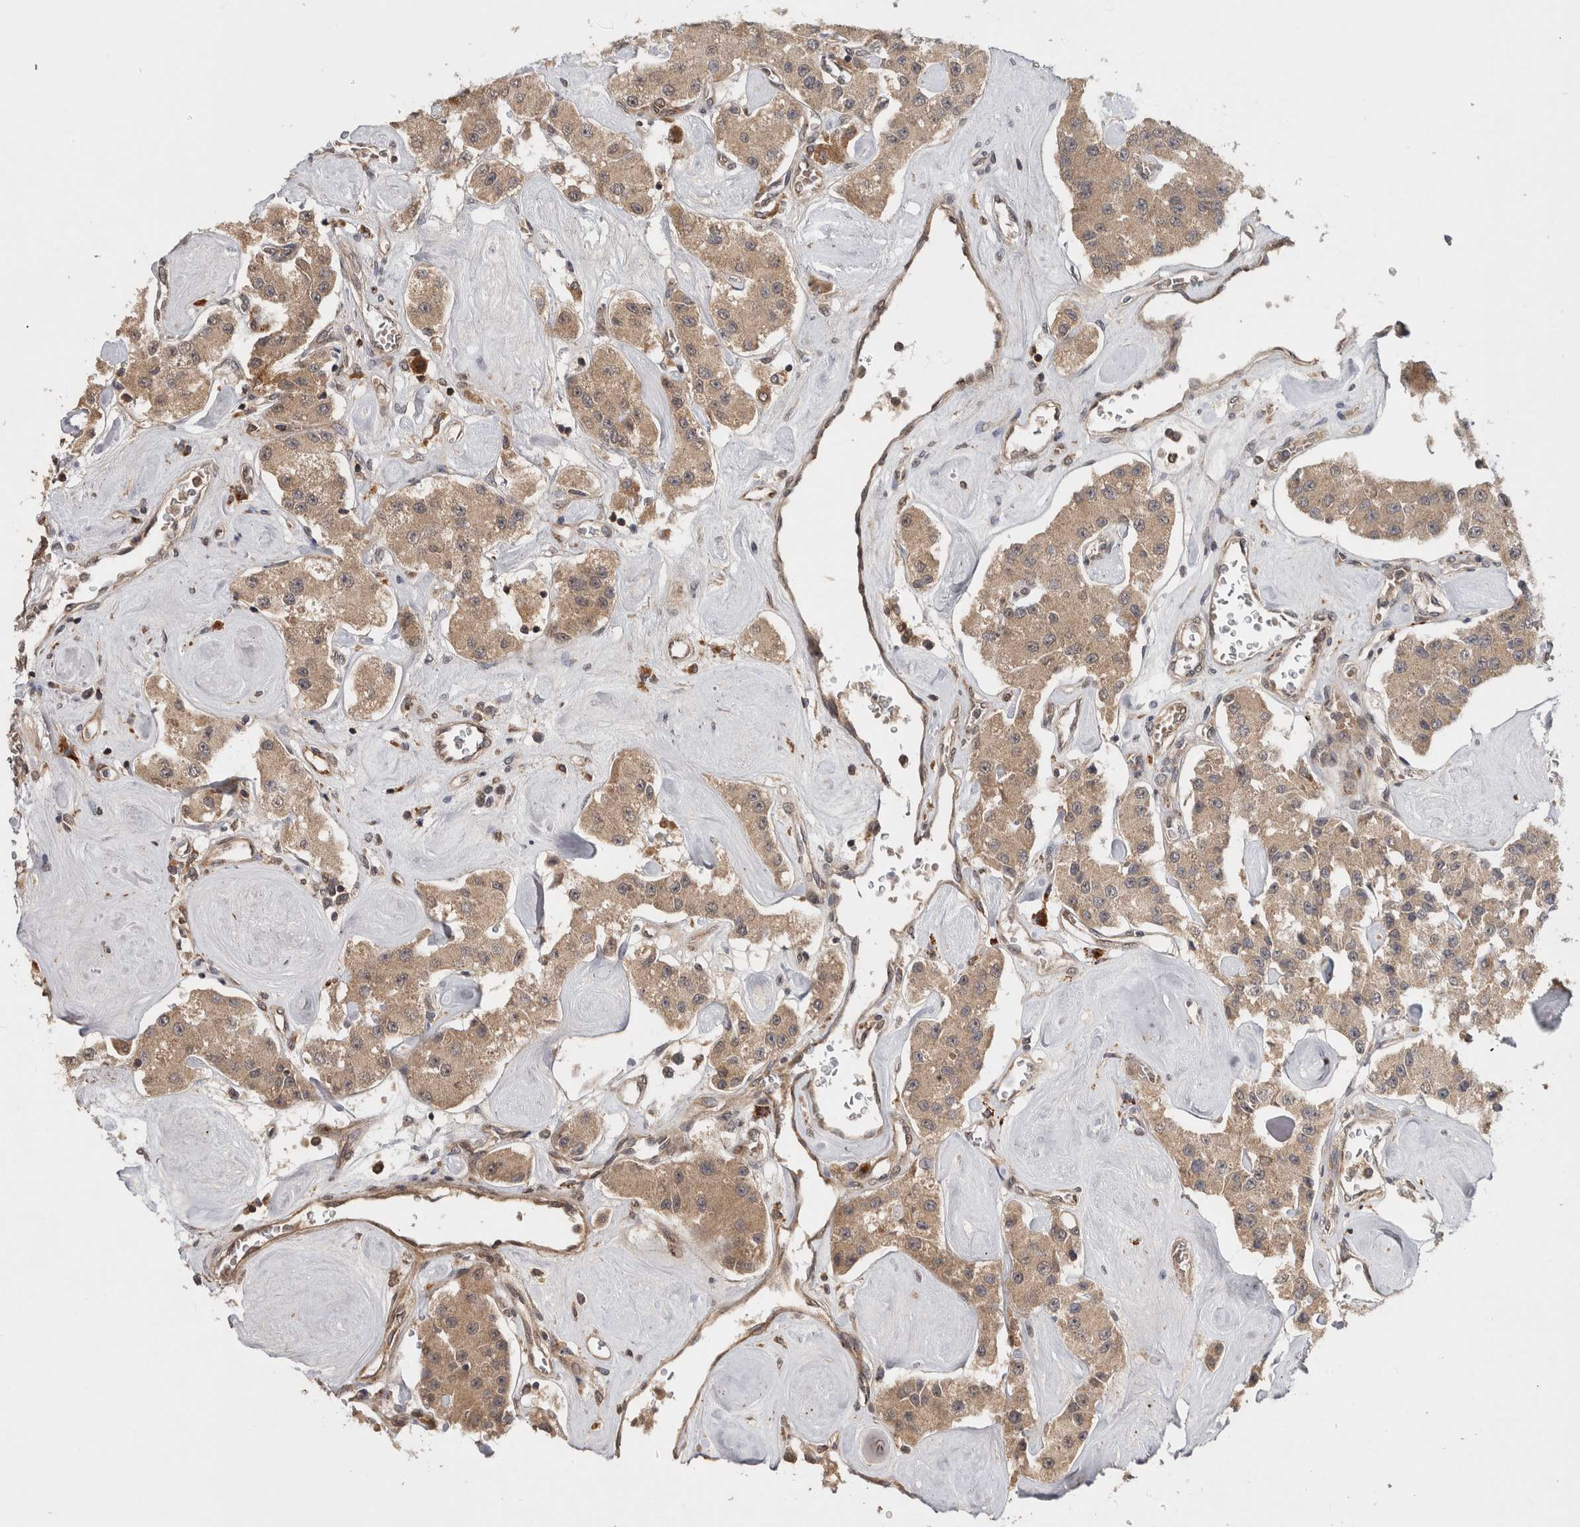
{"staining": {"intensity": "weak", "quantity": ">75%", "location": "cytoplasmic/membranous"}, "tissue": "carcinoid", "cell_type": "Tumor cells", "image_type": "cancer", "snomed": [{"axis": "morphology", "description": "Carcinoid, malignant, NOS"}, {"axis": "topography", "description": "Pancreas"}], "caption": "A high-resolution image shows immunohistochemistry (IHC) staining of carcinoid, which demonstrates weak cytoplasmic/membranous expression in approximately >75% of tumor cells. The protein is shown in brown color, while the nuclei are stained blue.", "gene": "HMOX2", "patient": {"sex": "male", "age": 41}}